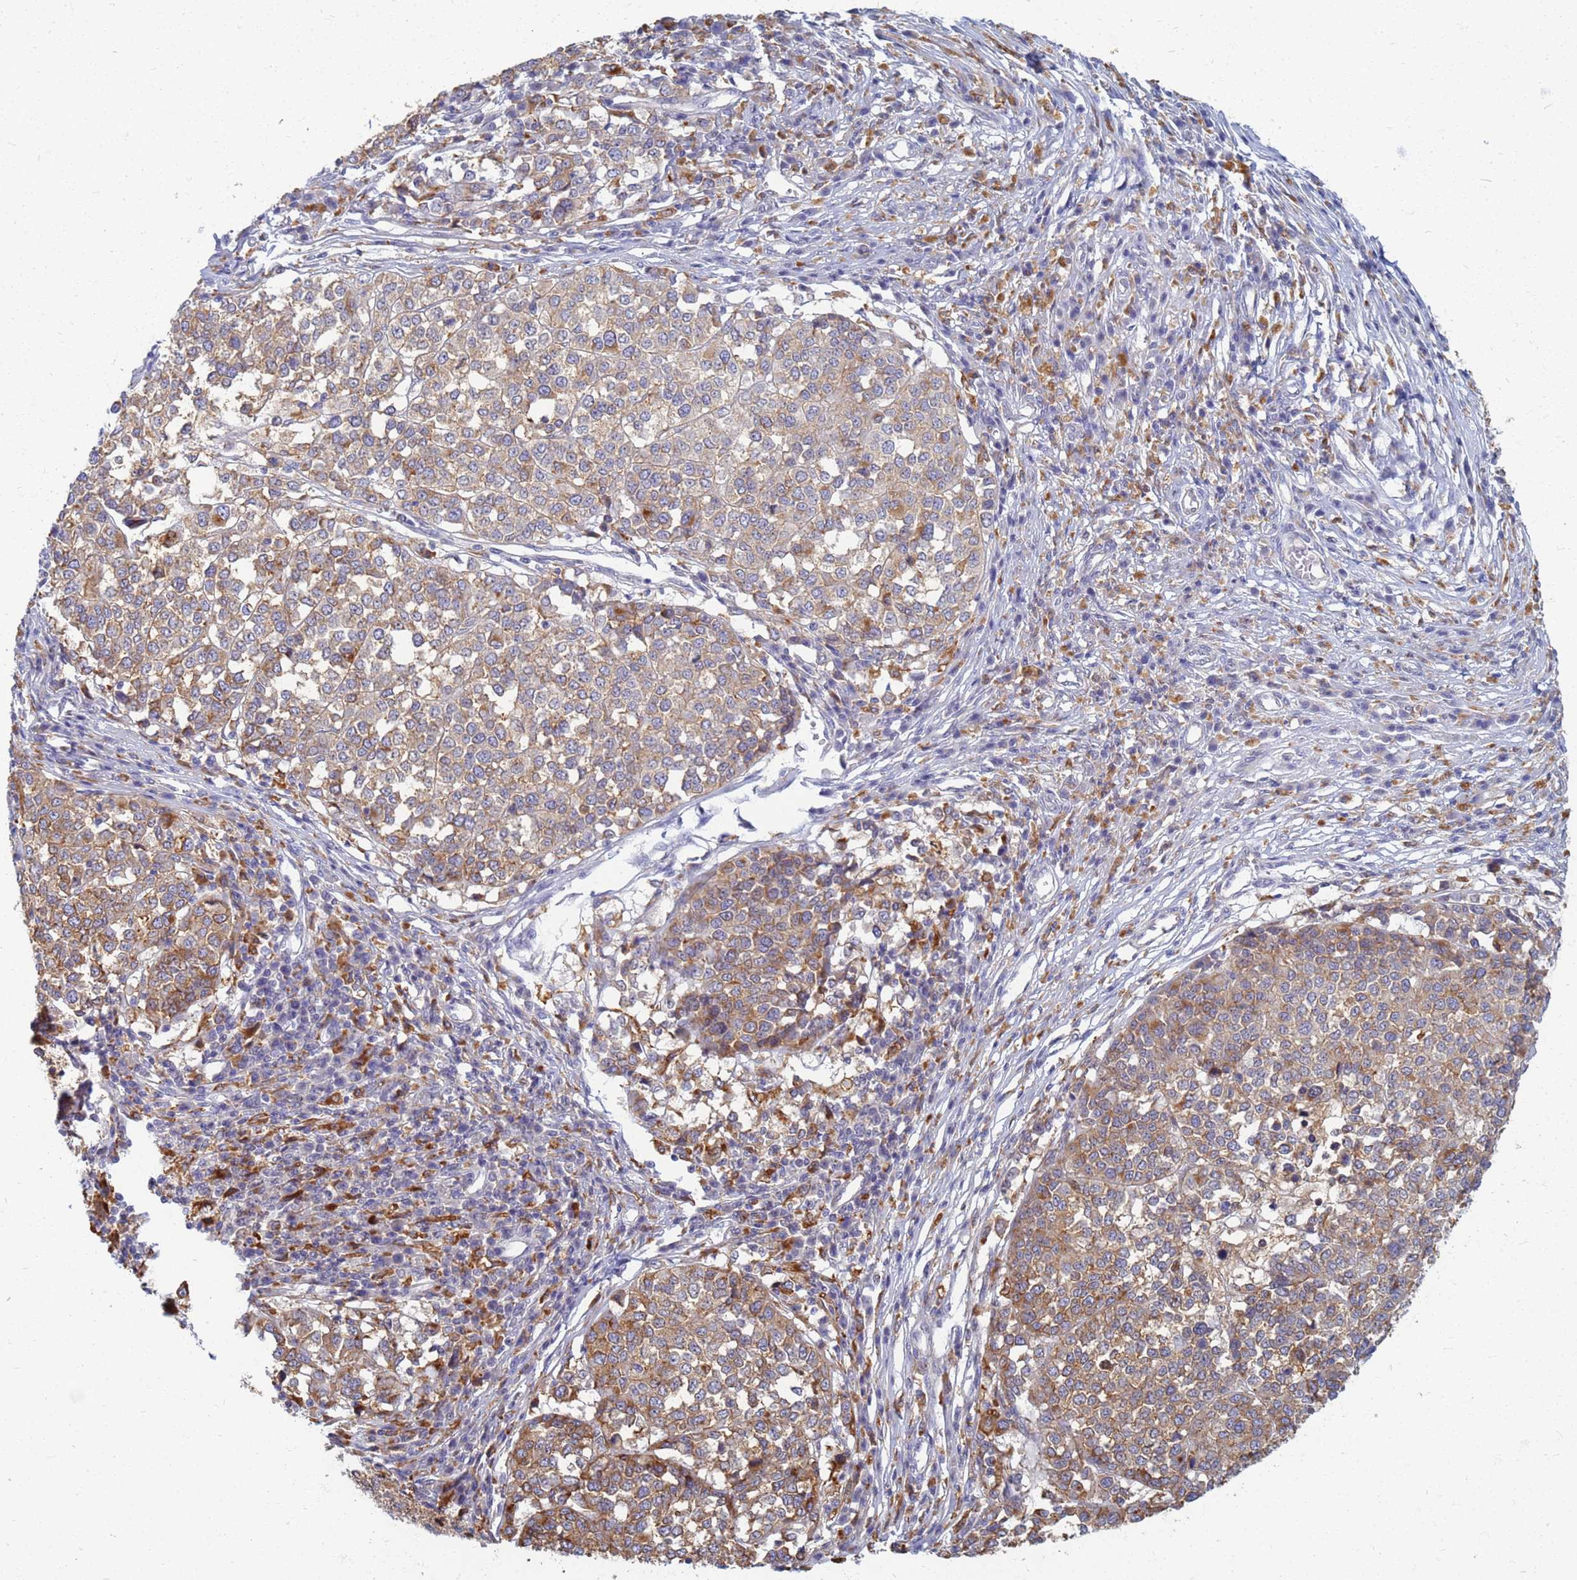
{"staining": {"intensity": "moderate", "quantity": "25%-75%", "location": "cytoplasmic/membranous"}, "tissue": "melanoma", "cell_type": "Tumor cells", "image_type": "cancer", "snomed": [{"axis": "morphology", "description": "Malignant melanoma, Metastatic site"}, {"axis": "topography", "description": "Lymph node"}], "caption": "Immunohistochemical staining of human melanoma shows moderate cytoplasmic/membranous protein staining in approximately 25%-75% of tumor cells.", "gene": "ATP6V1E1", "patient": {"sex": "male", "age": 44}}